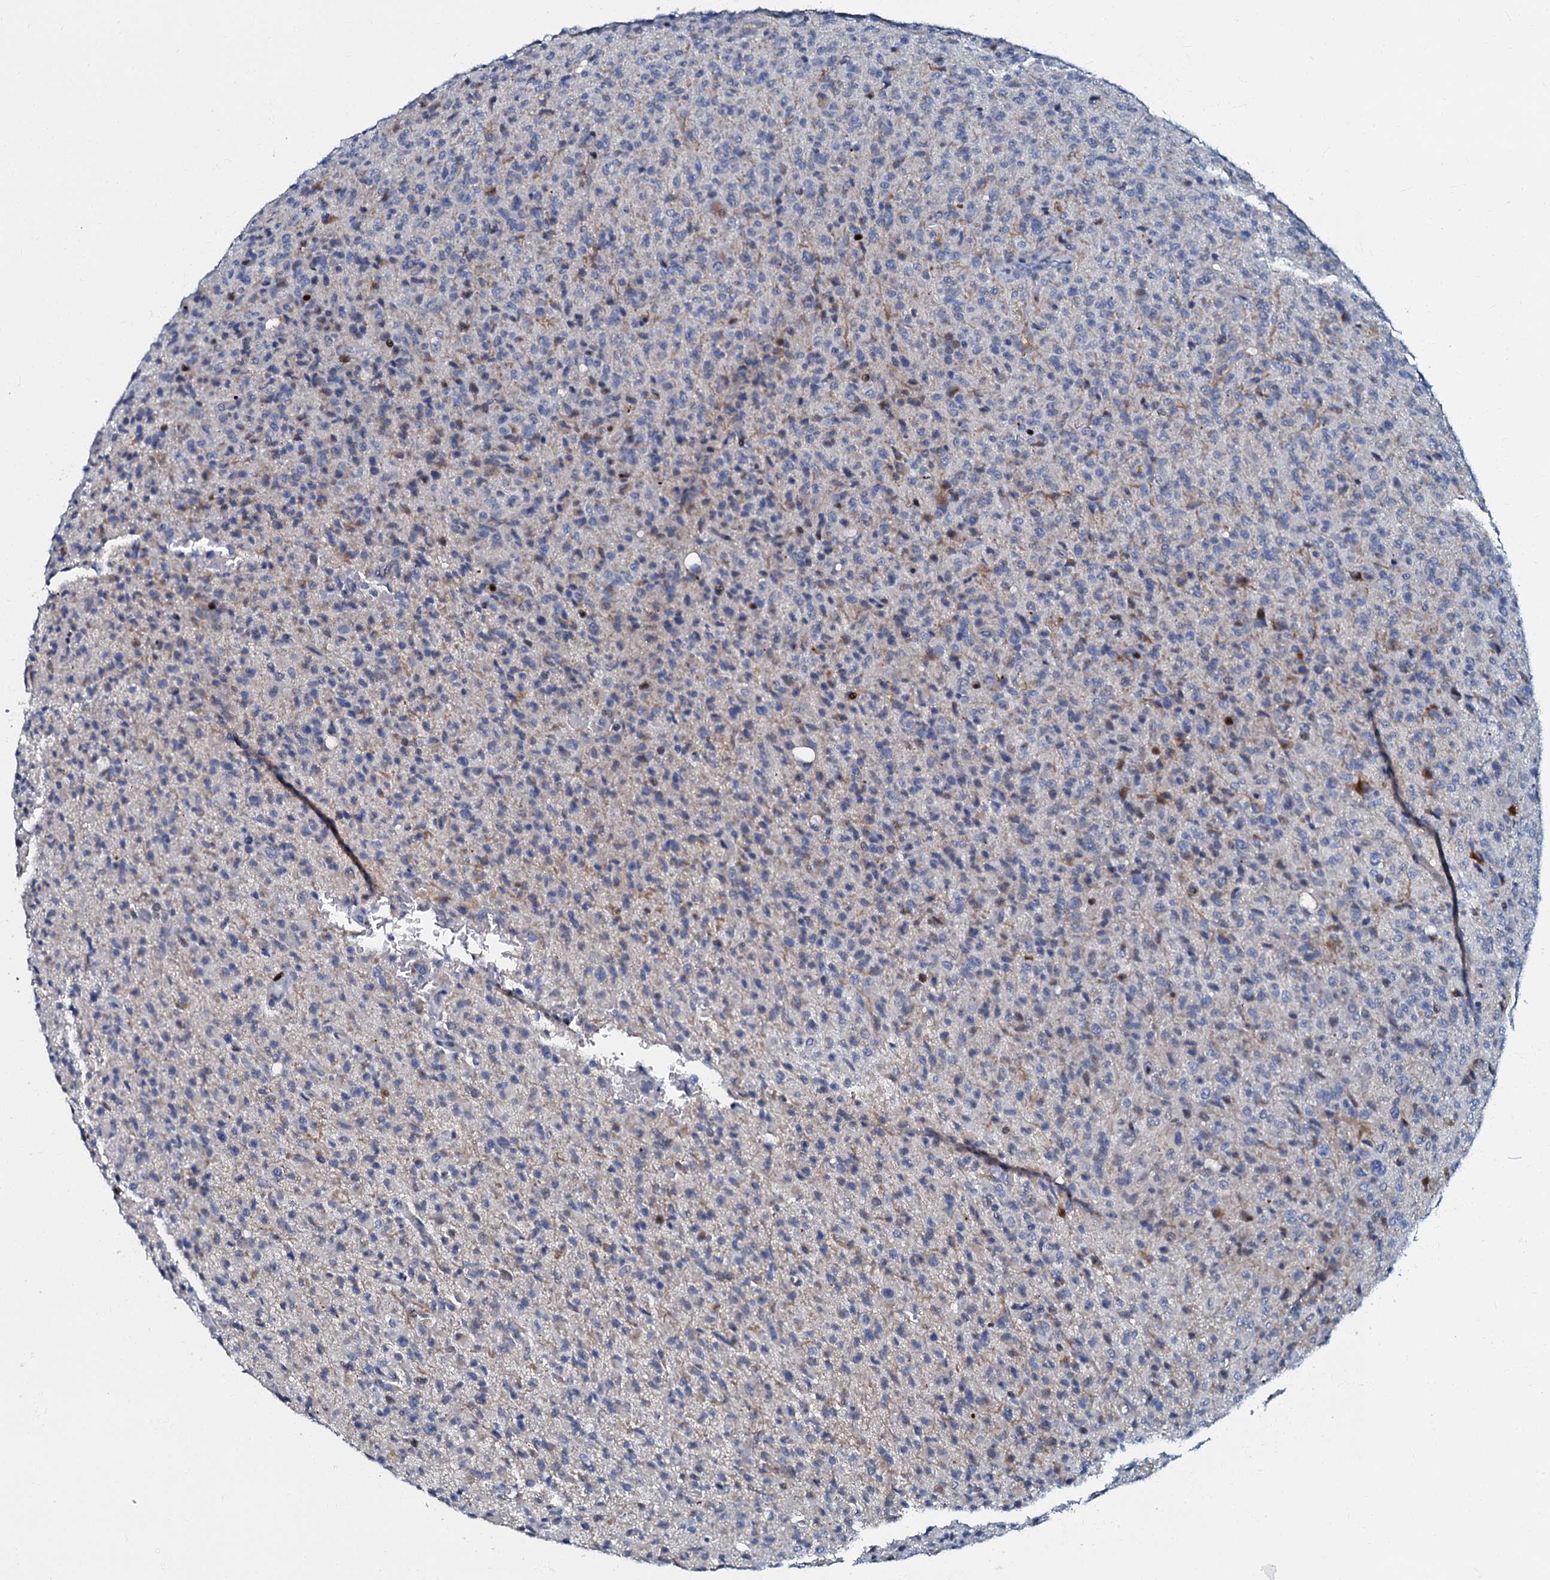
{"staining": {"intensity": "negative", "quantity": "none", "location": "none"}, "tissue": "glioma", "cell_type": "Tumor cells", "image_type": "cancer", "snomed": [{"axis": "morphology", "description": "Glioma, malignant, High grade"}, {"axis": "topography", "description": "Brain"}], "caption": "Glioma stained for a protein using immunohistochemistry (IHC) displays no expression tumor cells.", "gene": "MFSD5", "patient": {"sex": "female", "age": 57}}